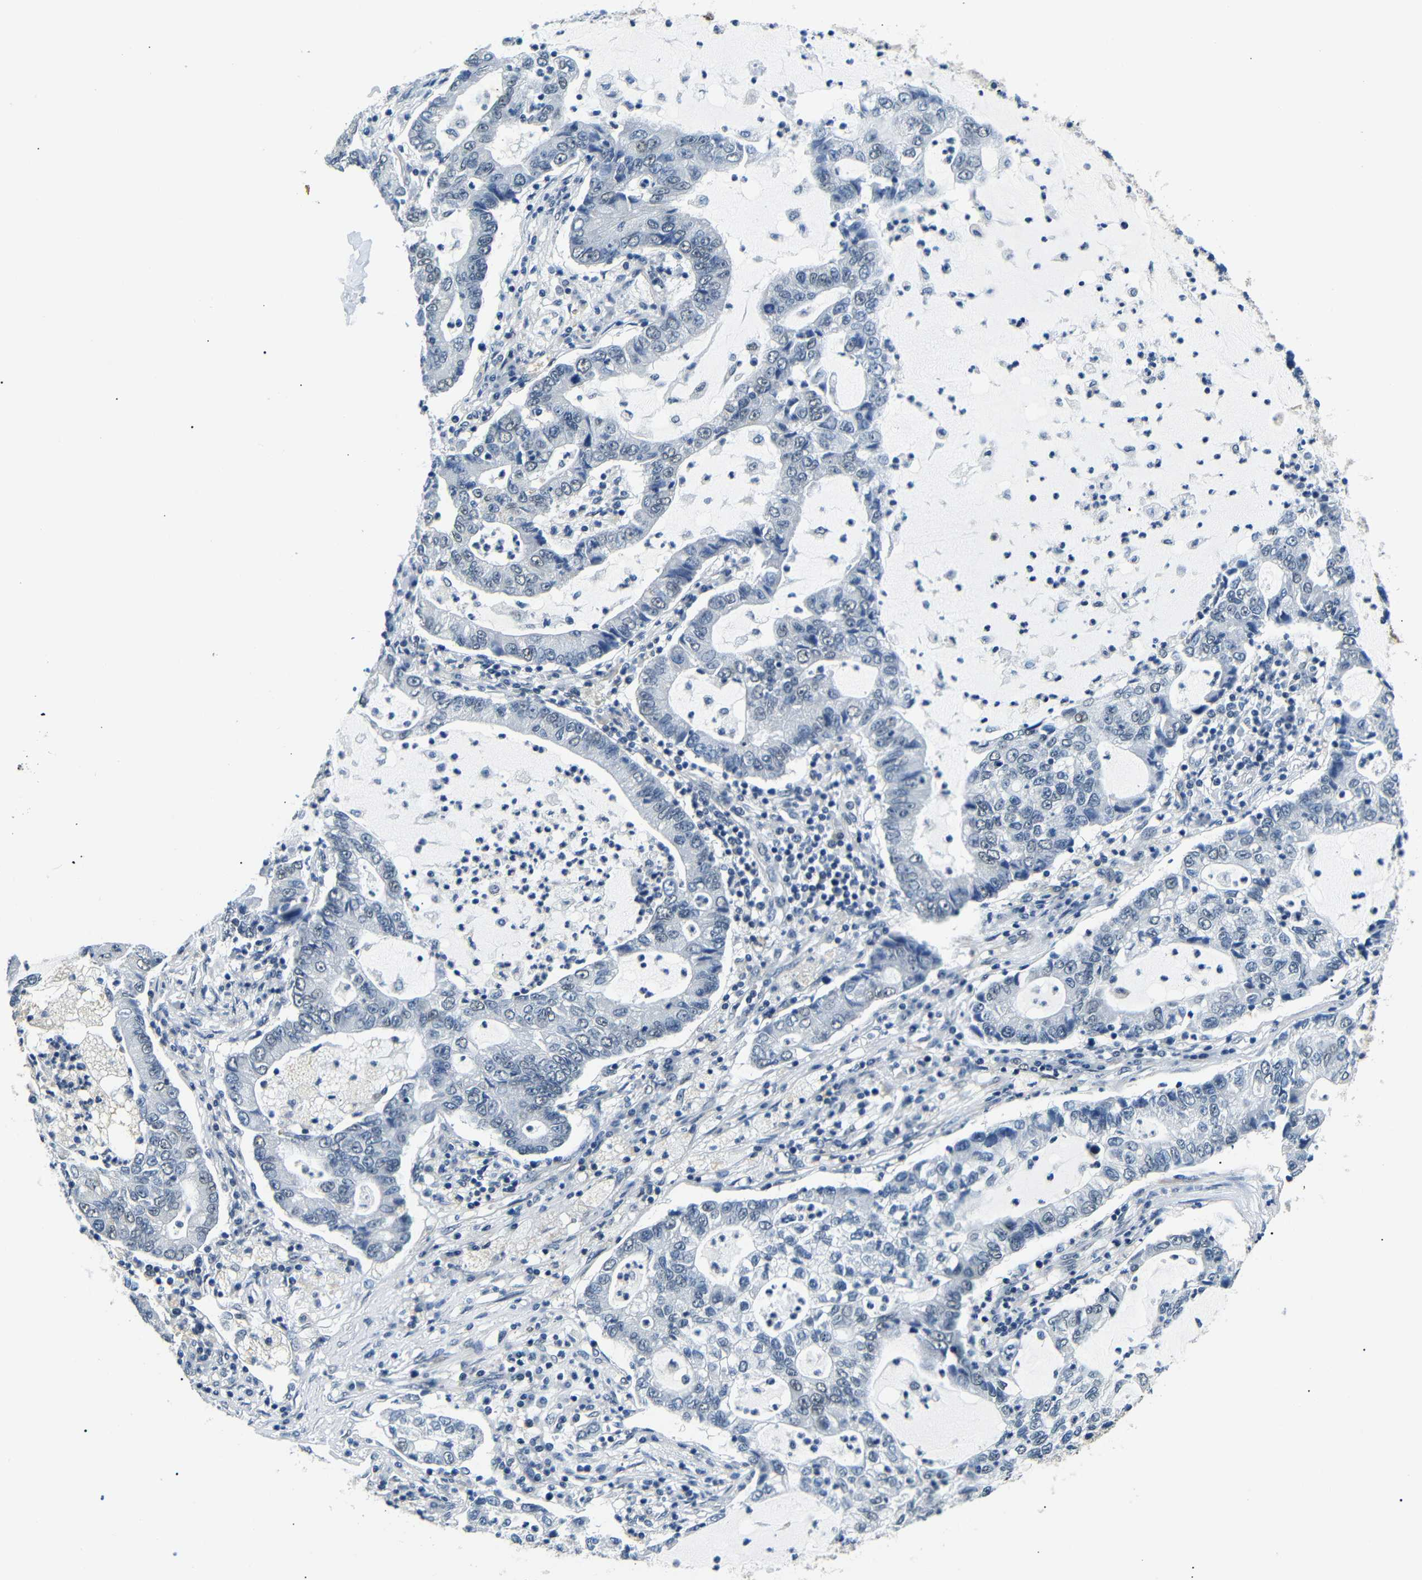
{"staining": {"intensity": "negative", "quantity": "none", "location": "none"}, "tissue": "lung cancer", "cell_type": "Tumor cells", "image_type": "cancer", "snomed": [{"axis": "morphology", "description": "Adenocarcinoma, NOS"}, {"axis": "topography", "description": "Lung"}], "caption": "An image of human lung adenocarcinoma is negative for staining in tumor cells.", "gene": "TAFA1", "patient": {"sex": "female", "age": 51}}